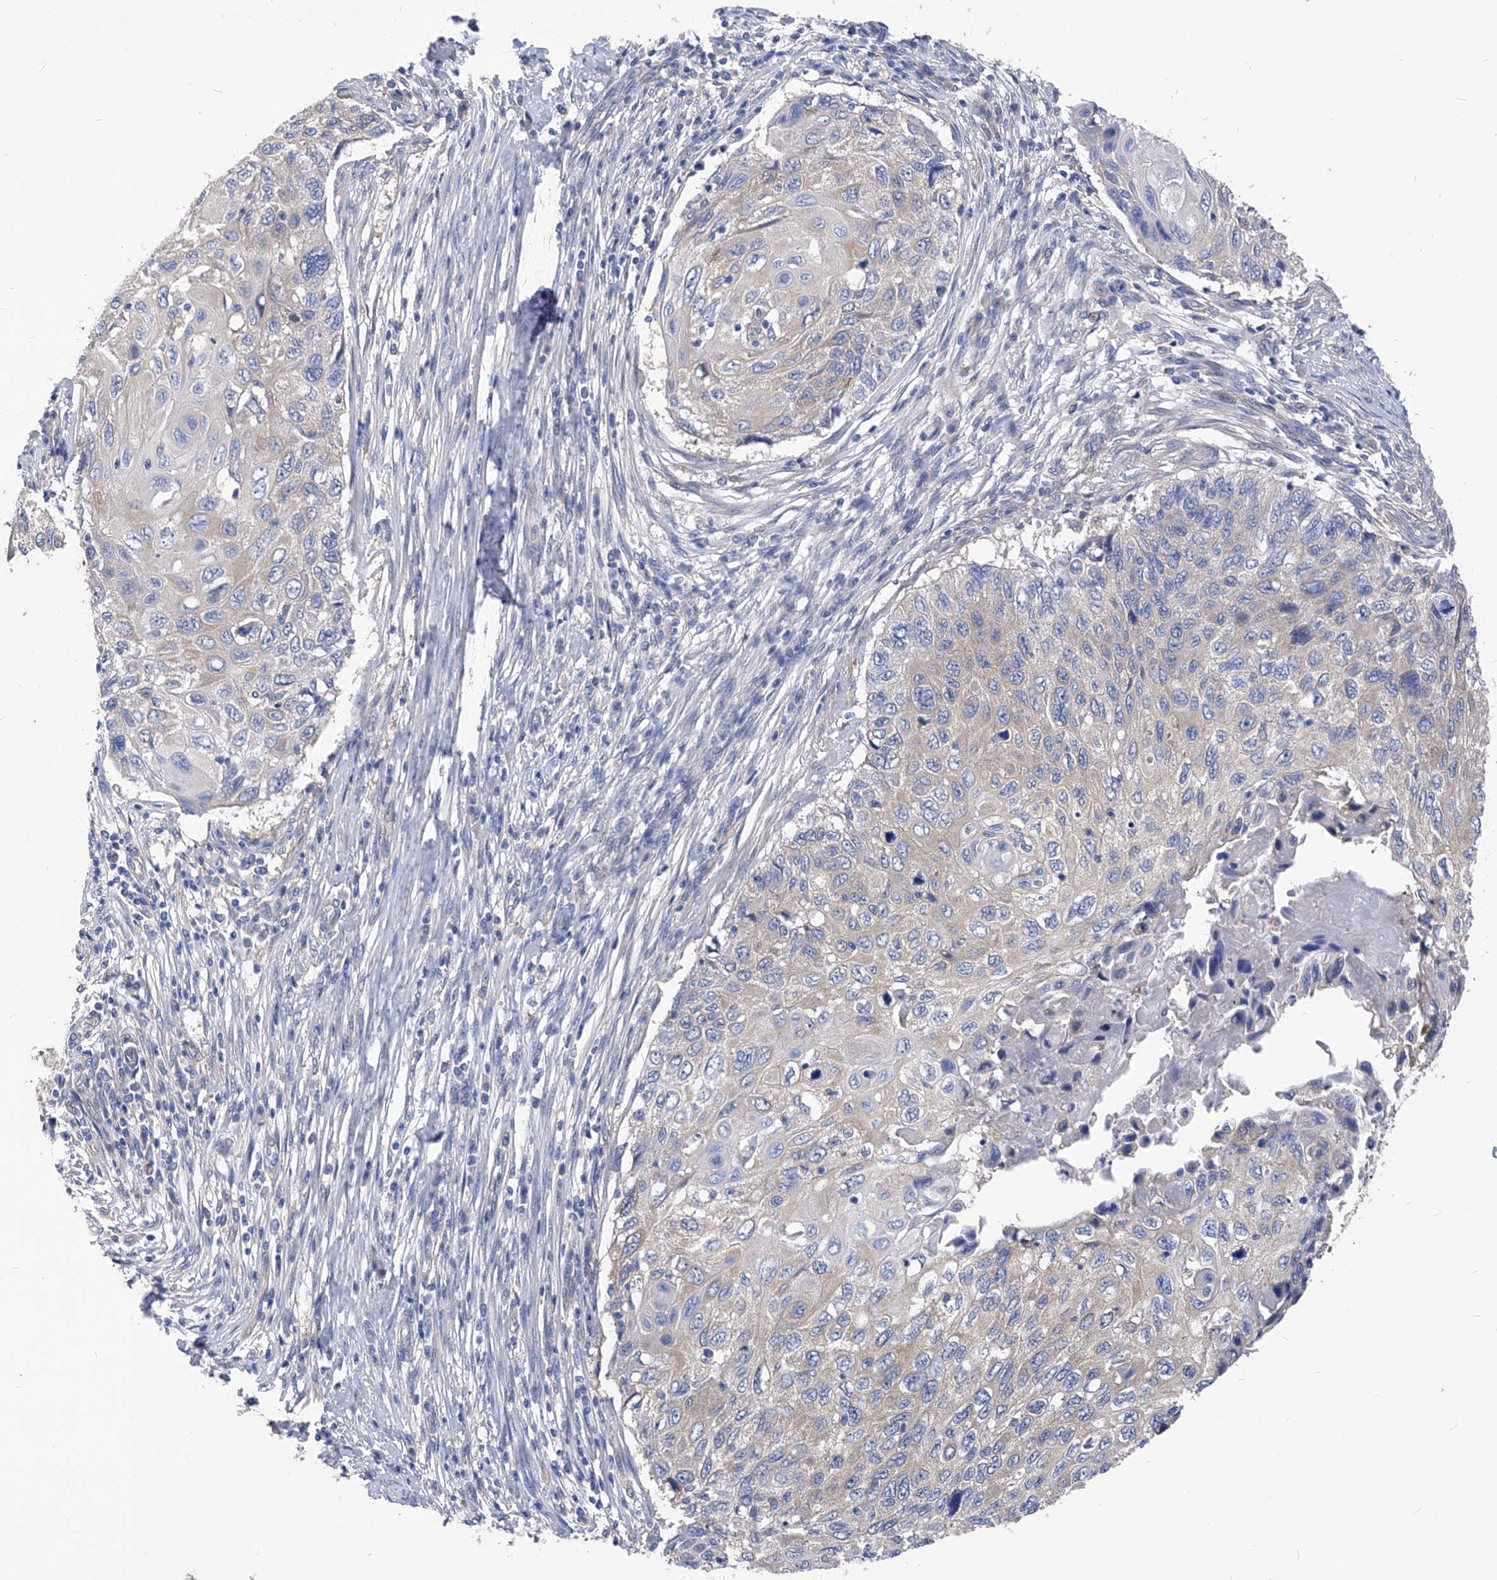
{"staining": {"intensity": "weak", "quantity": "<25%", "location": "cytoplasmic/membranous"}, "tissue": "cervical cancer", "cell_type": "Tumor cells", "image_type": "cancer", "snomed": [{"axis": "morphology", "description": "Squamous cell carcinoma, NOS"}, {"axis": "topography", "description": "Cervix"}], "caption": "Cervical cancer was stained to show a protein in brown. There is no significant positivity in tumor cells.", "gene": "XPNPEP1", "patient": {"sex": "female", "age": 70}}